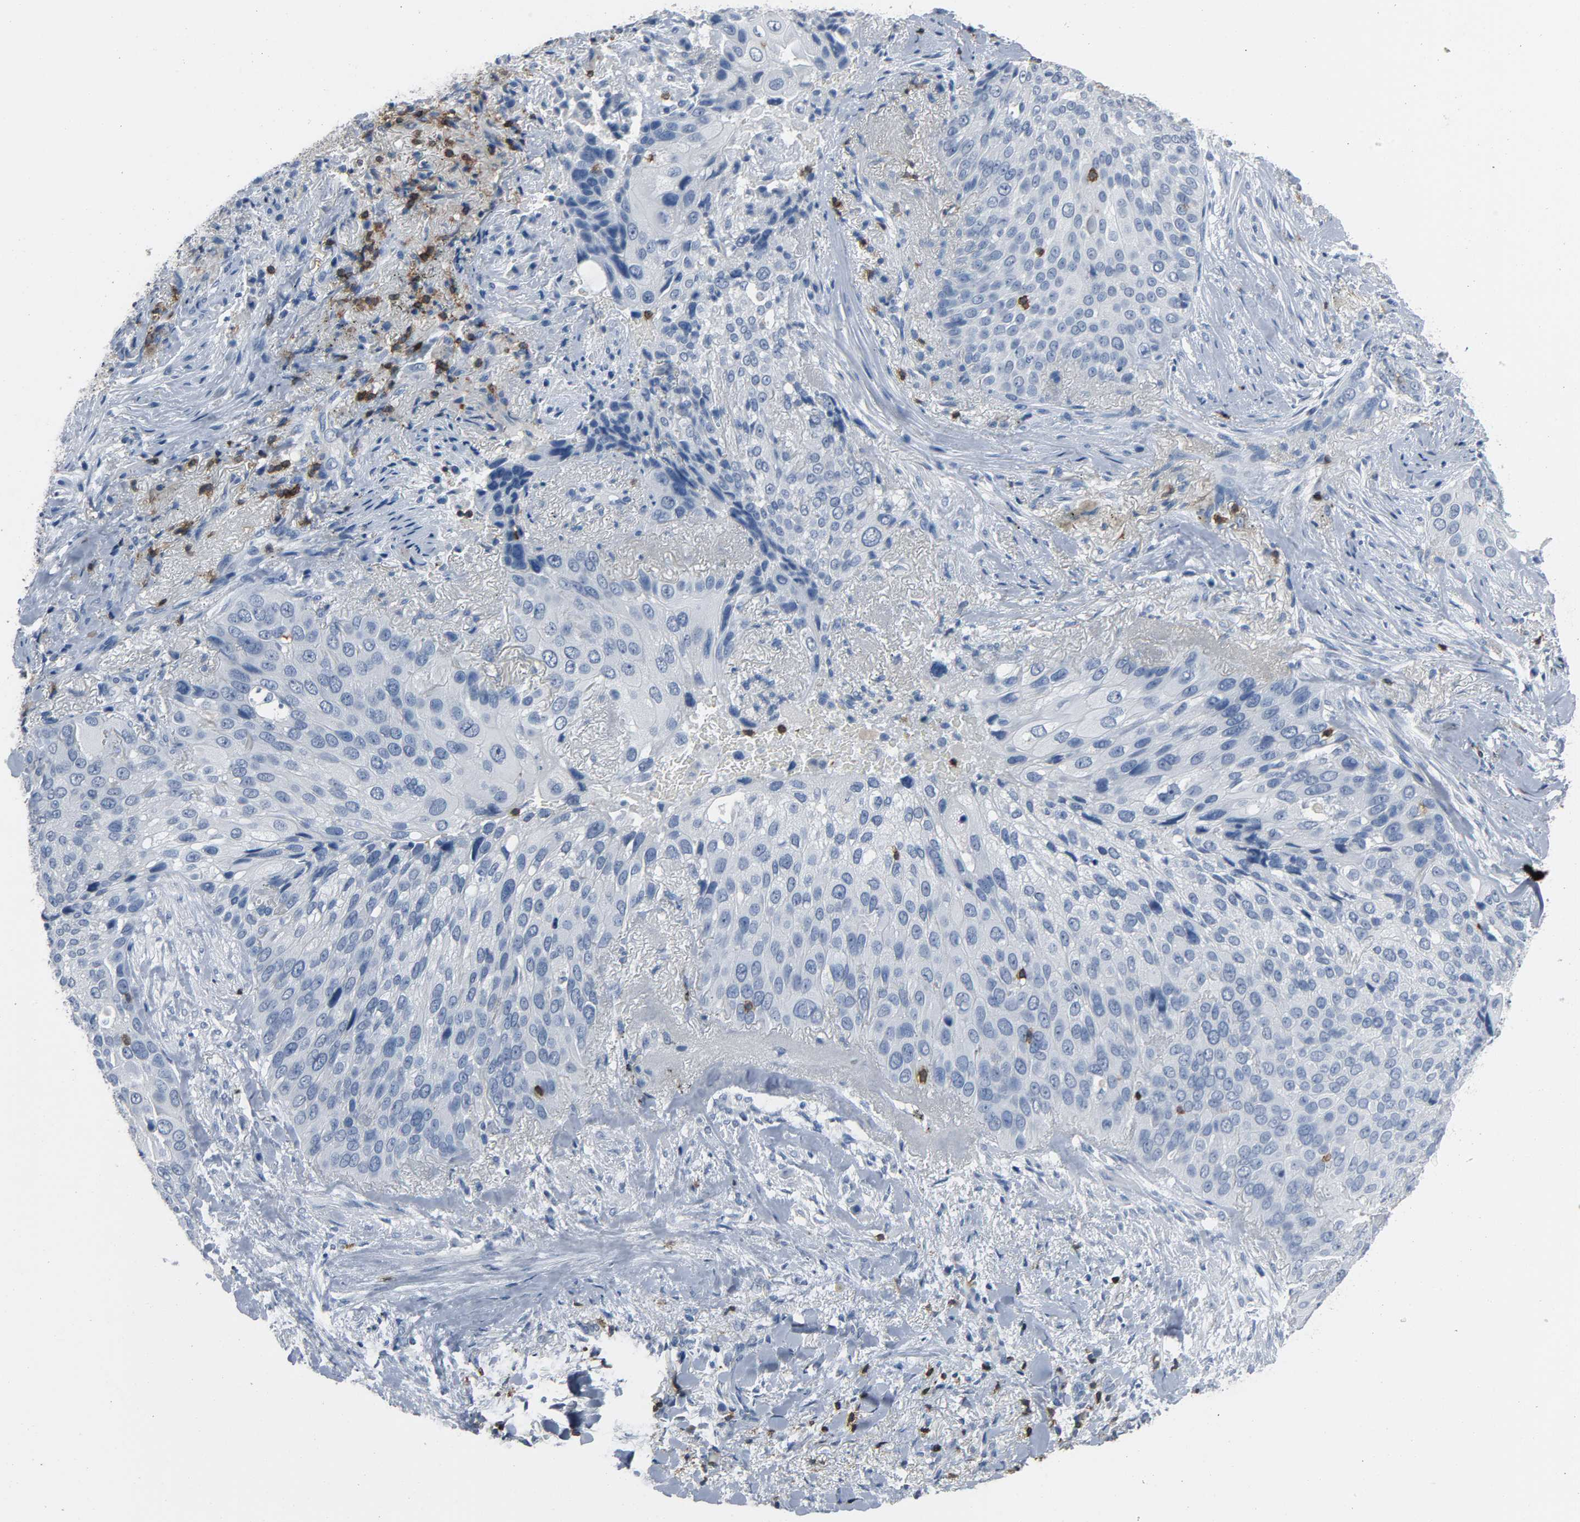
{"staining": {"intensity": "negative", "quantity": "none", "location": "none"}, "tissue": "lung cancer", "cell_type": "Tumor cells", "image_type": "cancer", "snomed": [{"axis": "morphology", "description": "Squamous cell carcinoma, NOS"}, {"axis": "topography", "description": "Lung"}], "caption": "Protein analysis of squamous cell carcinoma (lung) displays no significant staining in tumor cells.", "gene": "LCK", "patient": {"sex": "male", "age": 54}}